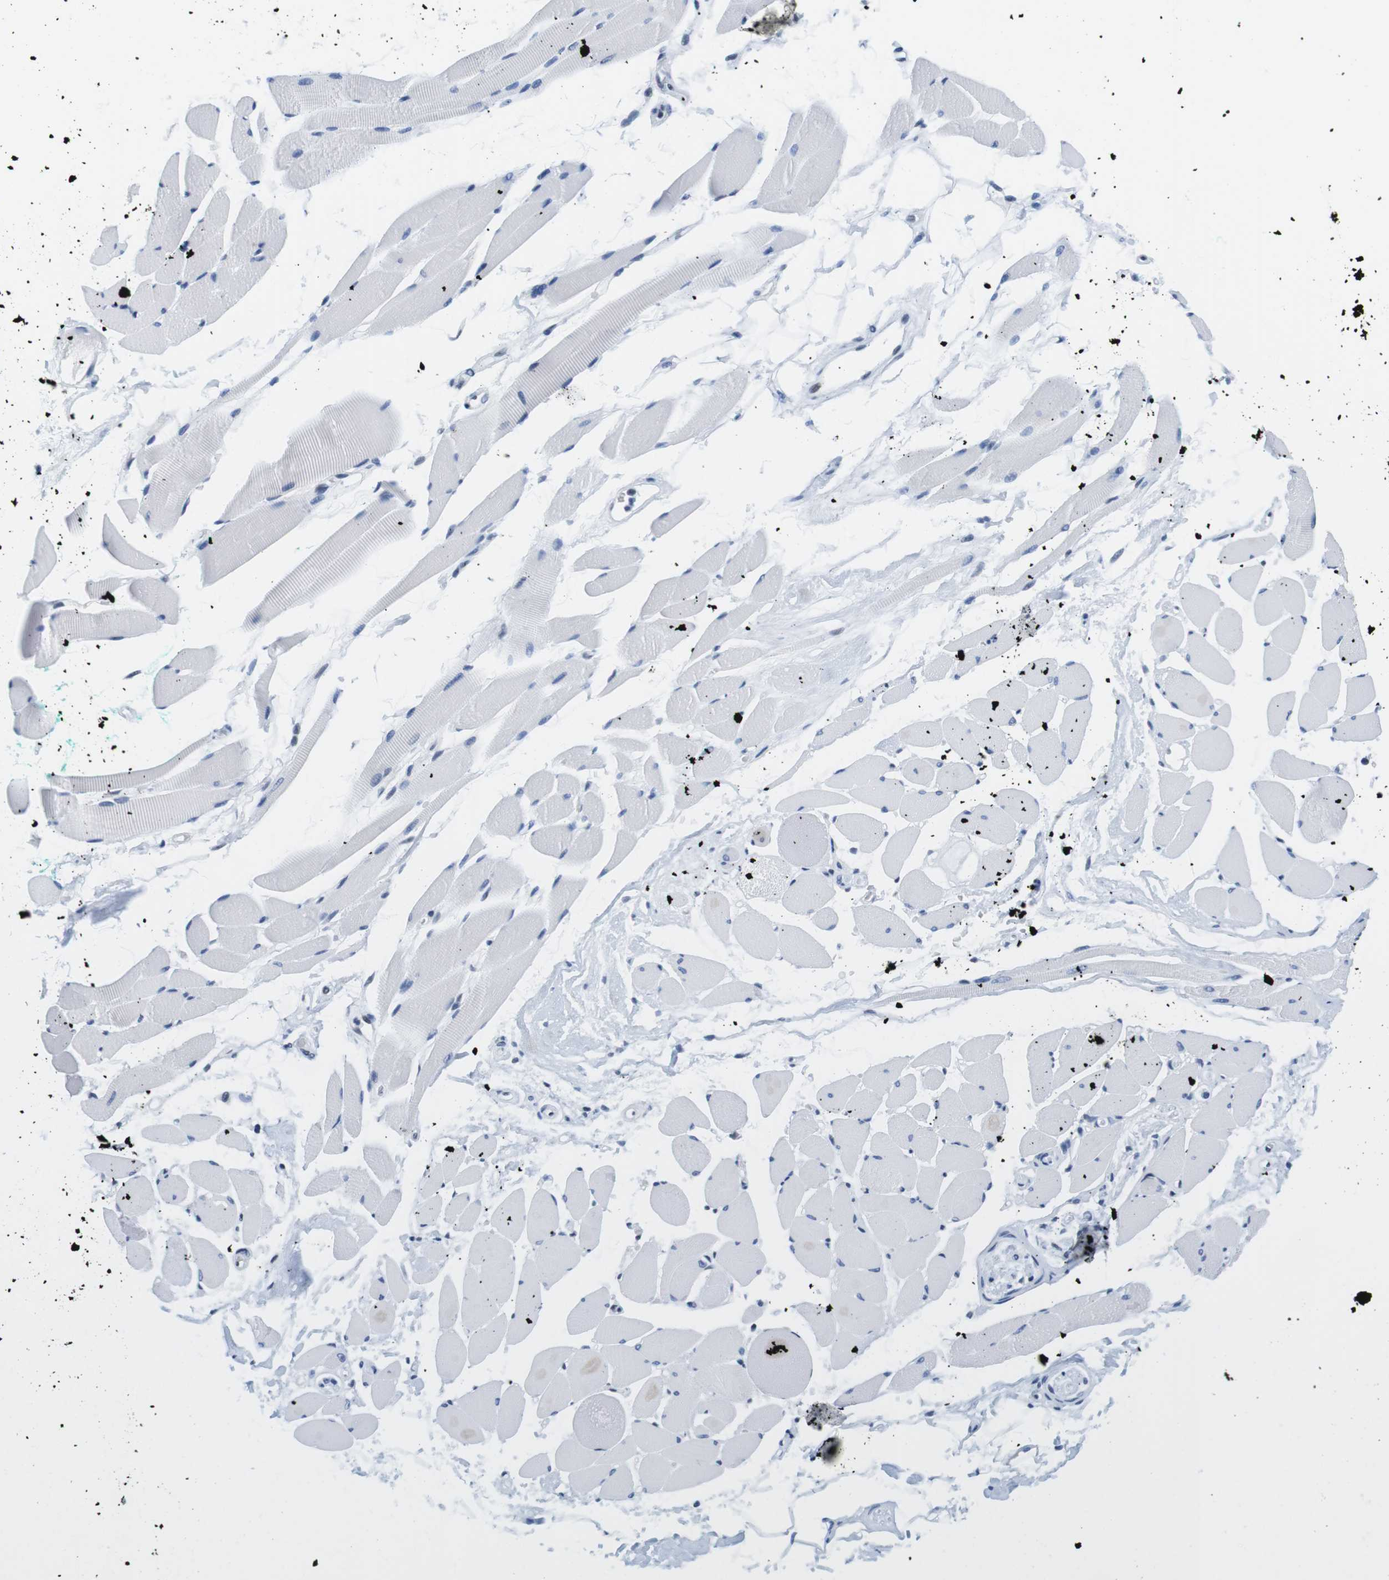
{"staining": {"intensity": "negative", "quantity": "none", "location": "none"}, "tissue": "skeletal muscle", "cell_type": "Myocytes", "image_type": "normal", "snomed": [{"axis": "morphology", "description": "Normal tissue, NOS"}, {"axis": "topography", "description": "Skeletal muscle"}, {"axis": "topography", "description": "Peripheral nerve tissue"}], "caption": "High power microscopy image of an IHC image of unremarkable skeletal muscle, revealing no significant positivity in myocytes. (DAB (3,3'-diaminobenzidine) immunohistochemistry visualized using brightfield microscopy, high magnification).", "gene": "IFI16", "patient": {"sex": "female", "age": 84}}